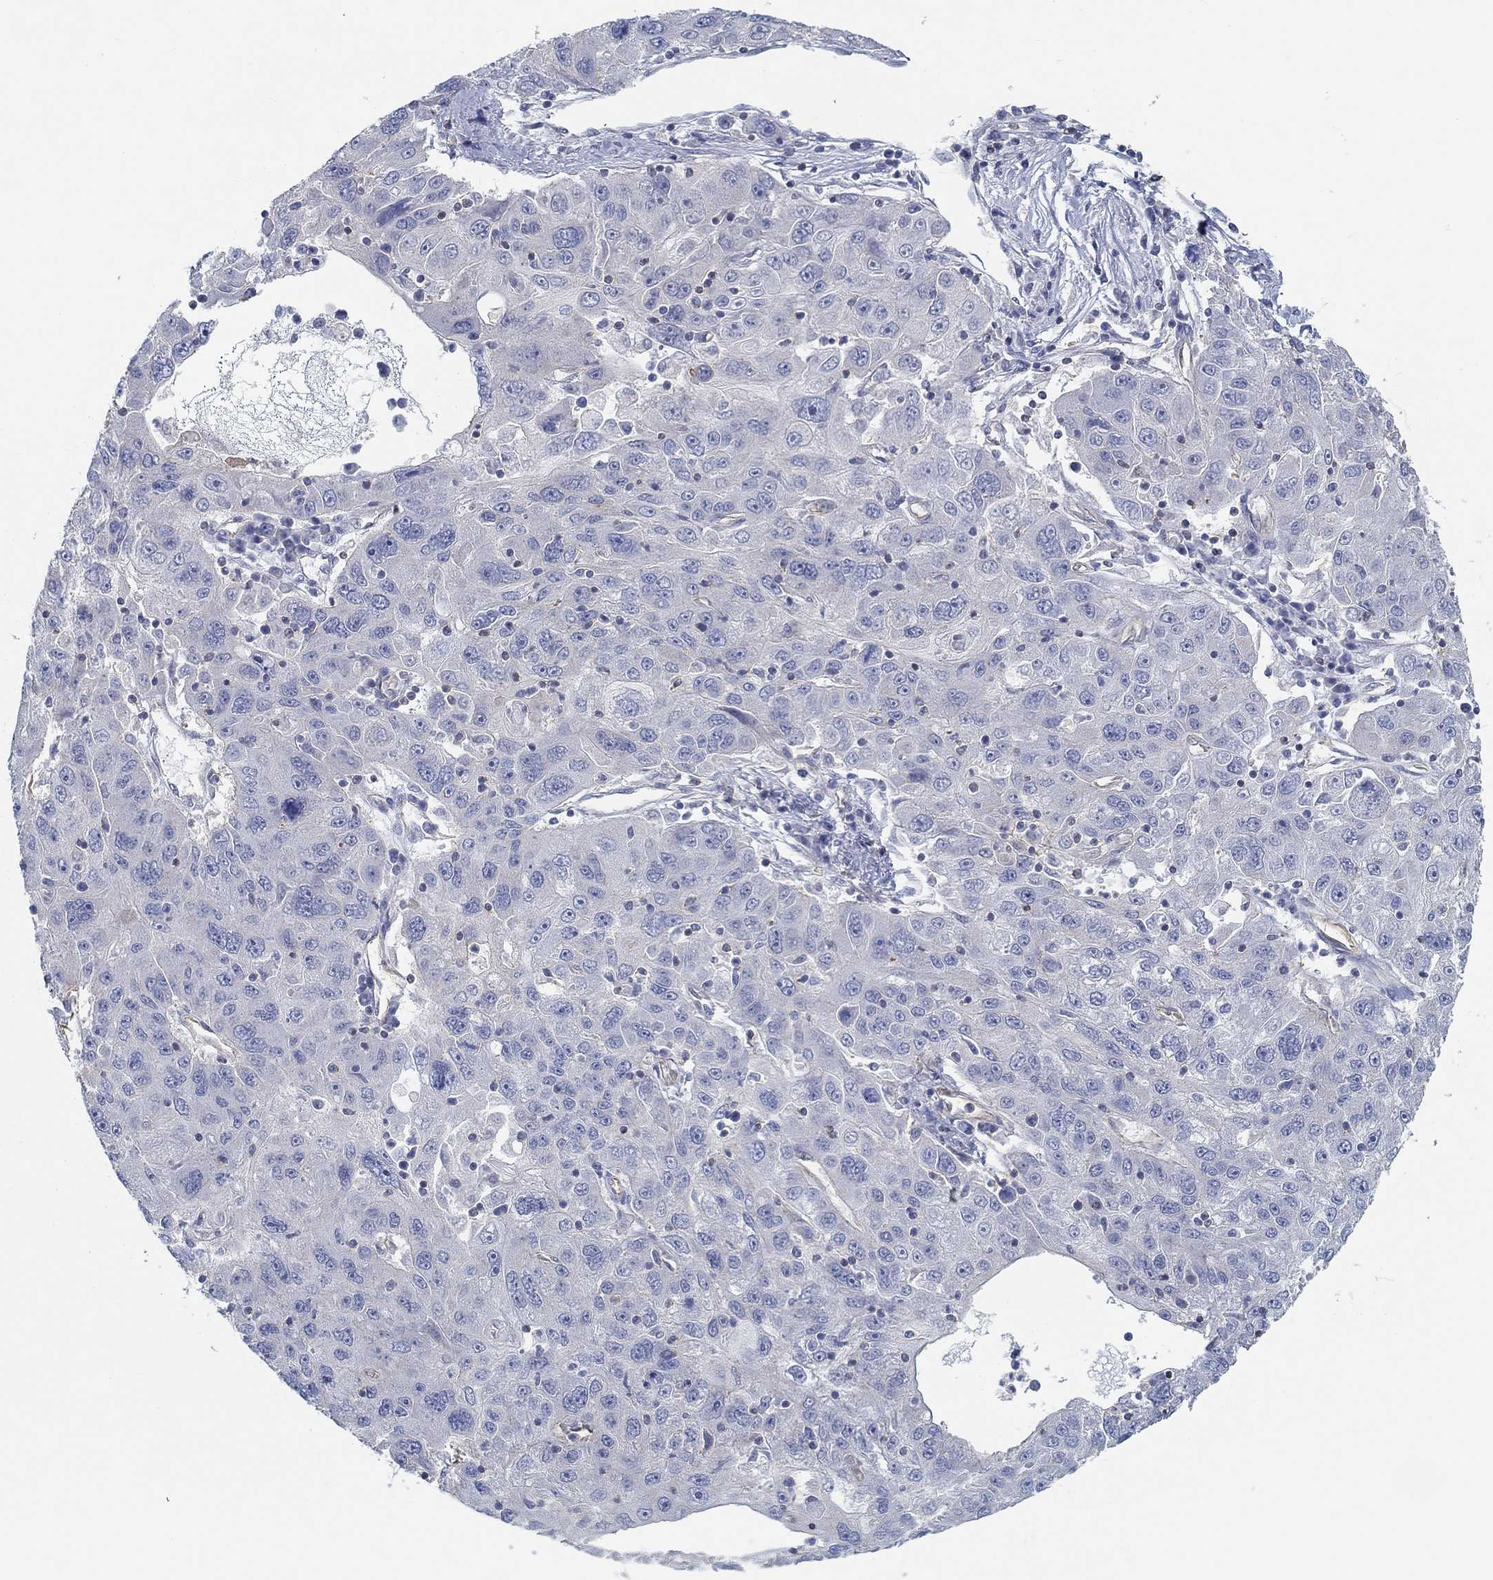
{"staining": {"intensity": "negative", "quantity": "none", "location": "none"}, "tissue": "stomach cancer", "cell_type": "Tumor cells", "image_type": "cancer", "snomed": [{"axis": "morphology", "description": "Adenocarcinoma, NOS"}, {"axis": "topography", "description": "Stomach"}], "caption": "IHC histopathology image of neoplastic tissue: adenocarcinoma (stomach) stained with DAB shows no significant protein expression in tumor cells. The staining is performed using DAB brown chromogen with nuclei counter-stained in using hematoxylin.", "gene": "BBOF1", "patient": {"sex": "male", "age": 56}}